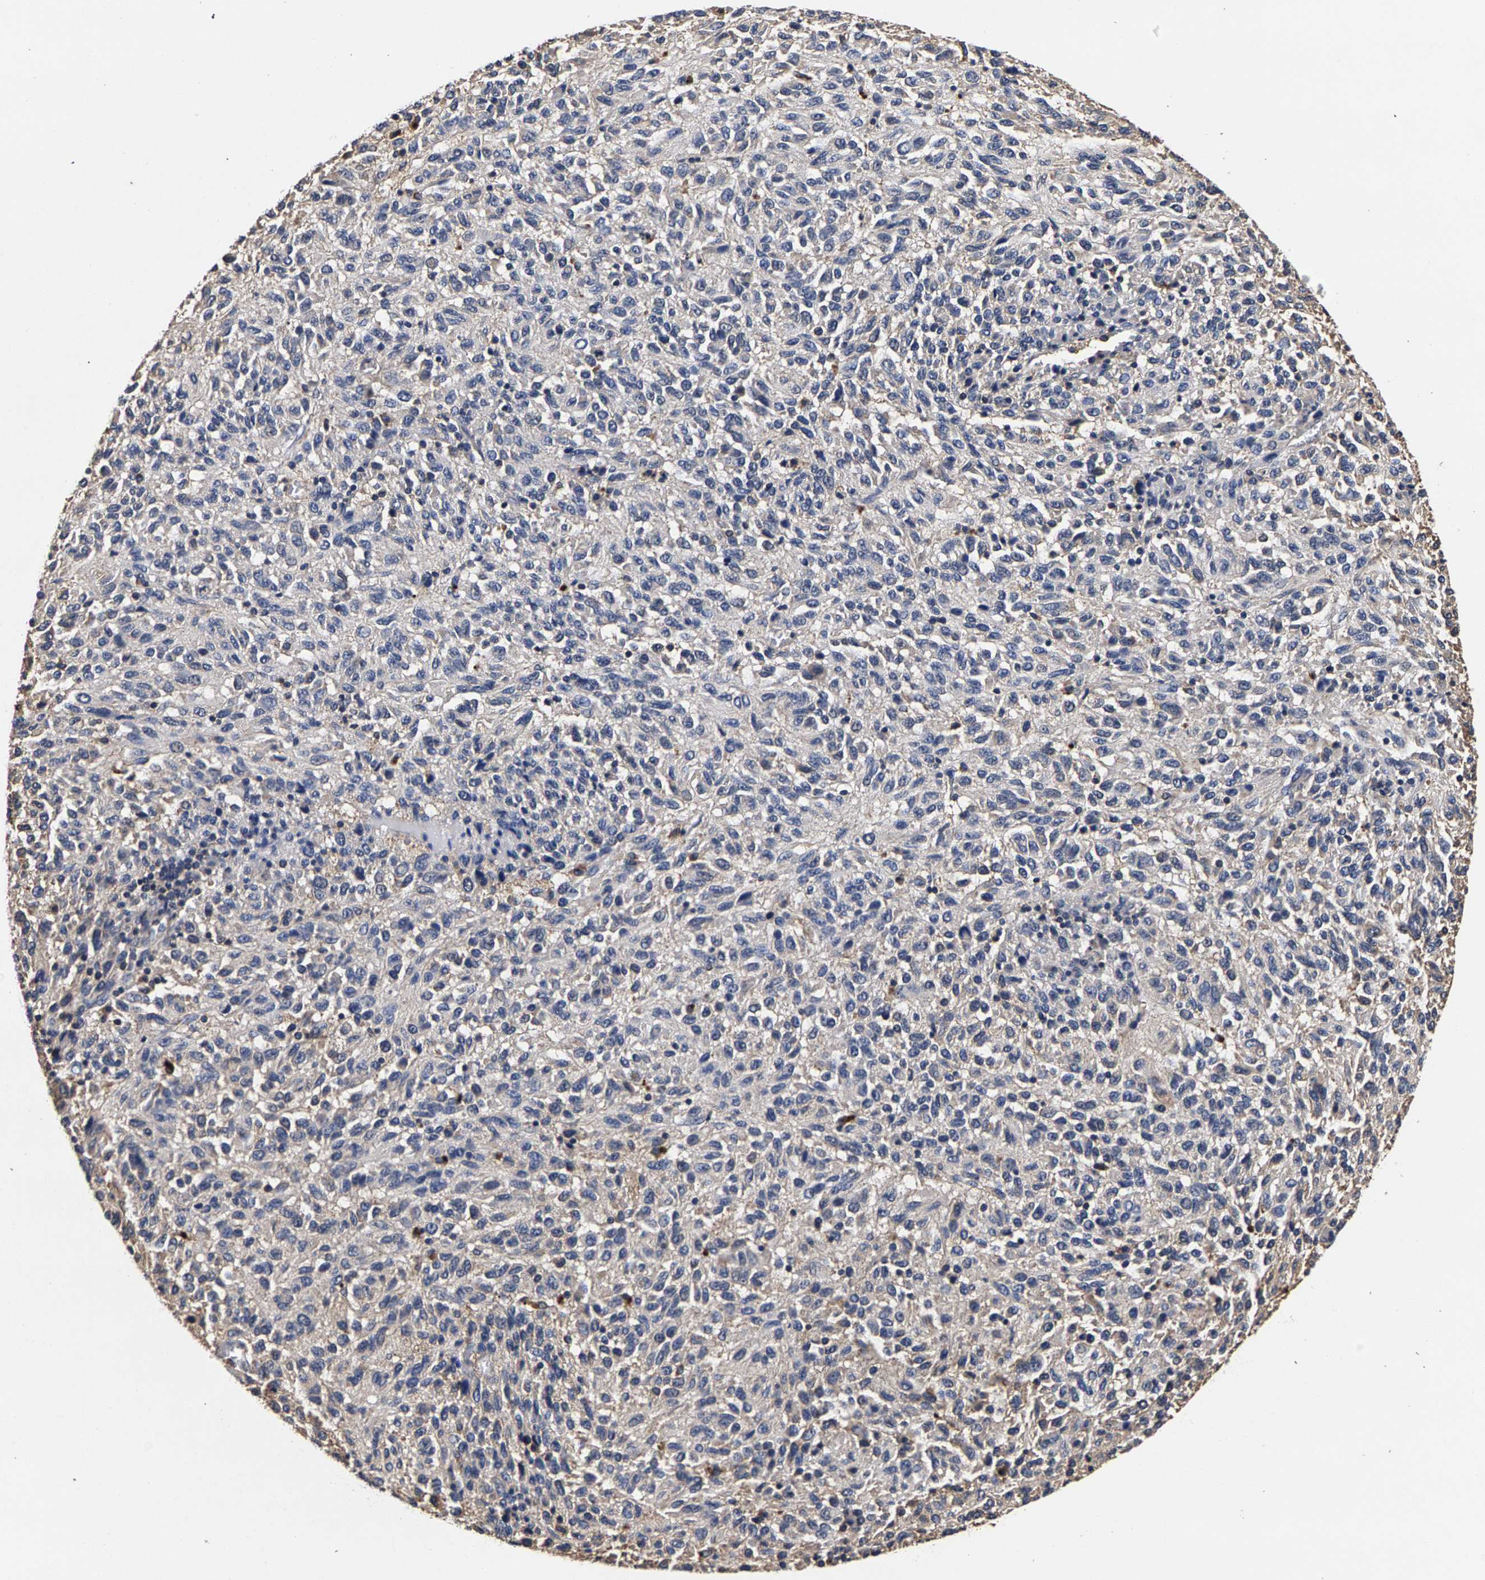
{"staining": {"intensity": "weak", "quantity": "<25%", "location": "cytoplasmic/membranous"}, "tissue": "melanoma", "cell_type": "Tumor cells", "image_type": "cancer", "snomed": [{"axis": "morphology", "description": "Malignant melanoma, Metastatic site"}, {"axis": "topography", "description": "Lung"}], "caption": "Malignant melanoma (metastatic site) stained for a protein using IHC reveals no expression tumor cells.", "gene": "MARCHF7", "patient": {"sex": "male", "age": 64}}